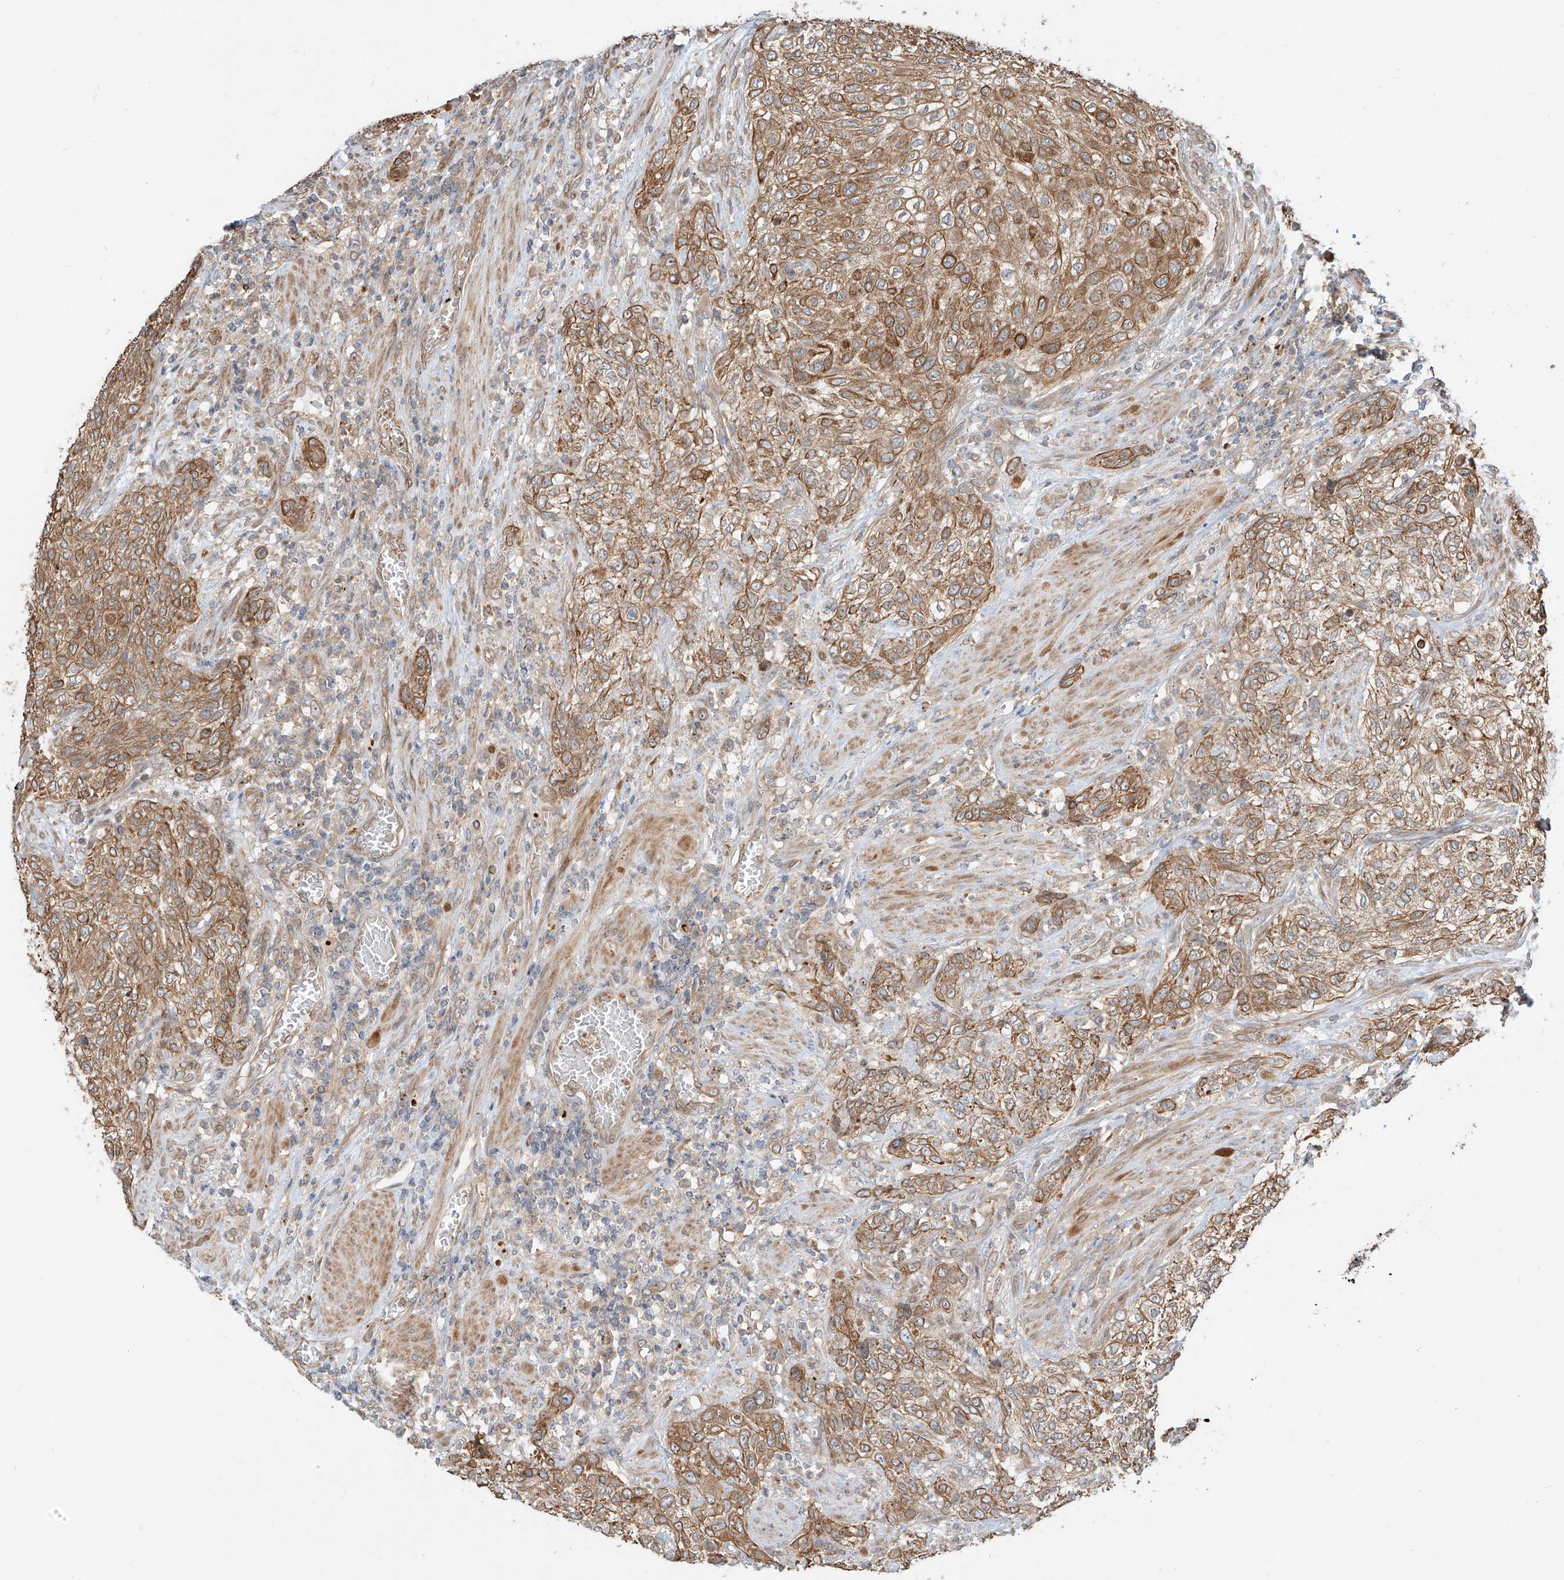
{"staining": {"intensity": "moderate", "quantity": ">75%", "location": "cytoplasmic/membranous"}, "tissue": "urothelial cancer", "cell_type": "Tumor cells", "image_type": "cancer", "snomed": [{"axis": "morphology", "description": "Urothelial carcinoma, High grade"}, {"axis": "topography", "description": "Urinary bladder"}], "caption": "The immunohistochemical stain labels moderate cytoplasmic/membranous positivity in tumor cells of urothelial carcinoma (high-grade) tissue. Using DAB (3,3'-diaminobenzidine) (brown) and hematoxylin (blue) stains, captured at high magnification using brightfield microscopy.", "gene": "CEP162", "patient": {"sex": "male", "age": 35}}